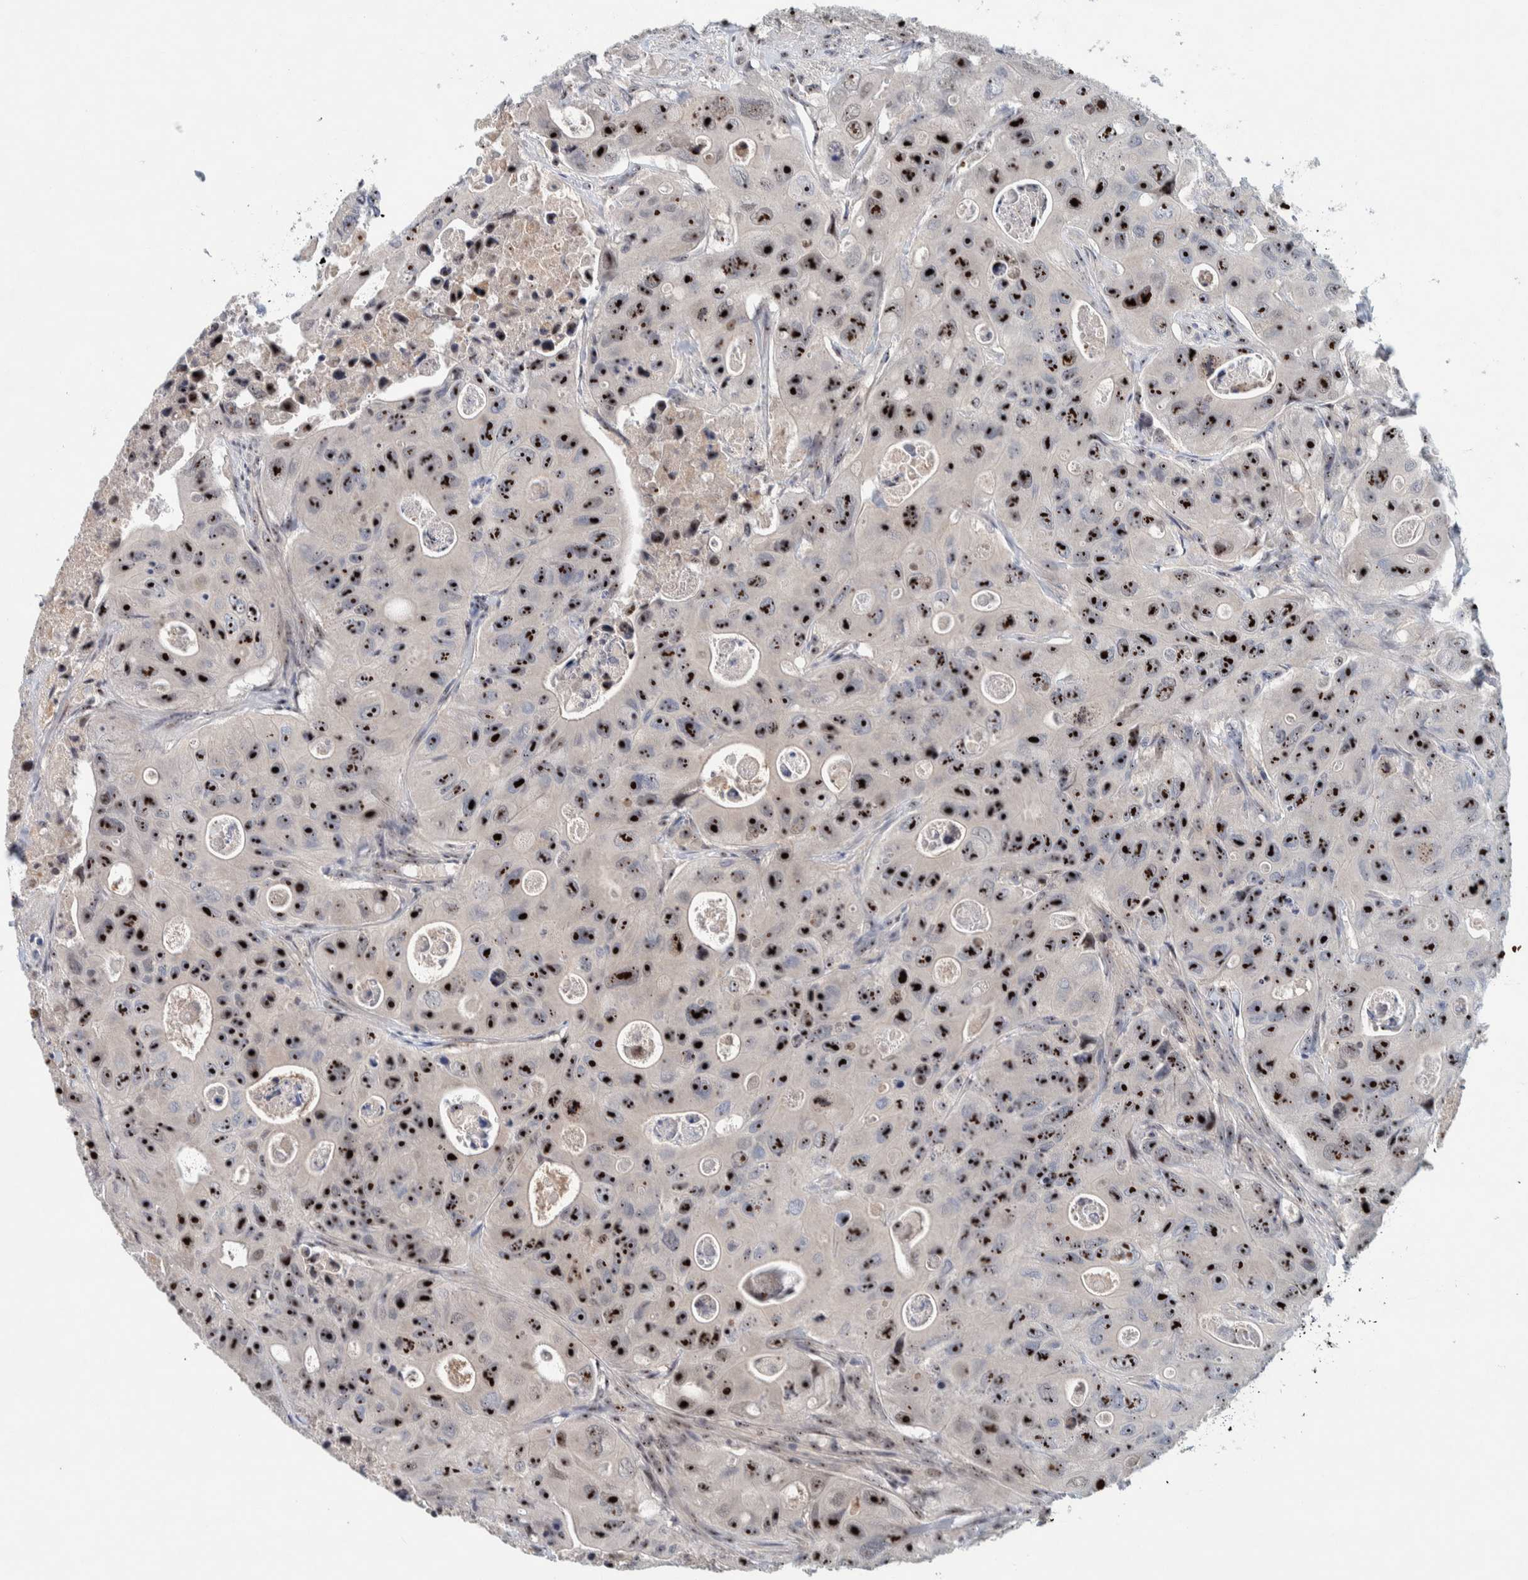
{"staining": {"intensity": "strong", "quantity": ">75%", "location": "nuclear"}, "tissue": "colorectal cancer", "cell_type": "Tumor cells", "image_type": "cancer", "snomed": [{"axis": "morphology", "description": "Adenocarcinoma, NOS"}, {"axis": "topography", "description": "Colon"}], "caption": "Immunohistochemical staining of colorectal cancer displays high levels of strong nuclear protein staining in approximately >75% of tumor cells. The protein is stained brown, and the nuclei are stained in blue (DAB (3,3'-diaminobenzidine) IHC with brightfield microscopy, high magnification).", "gene": "NOL11", "patient": {"sex": "female", "age": 46}}